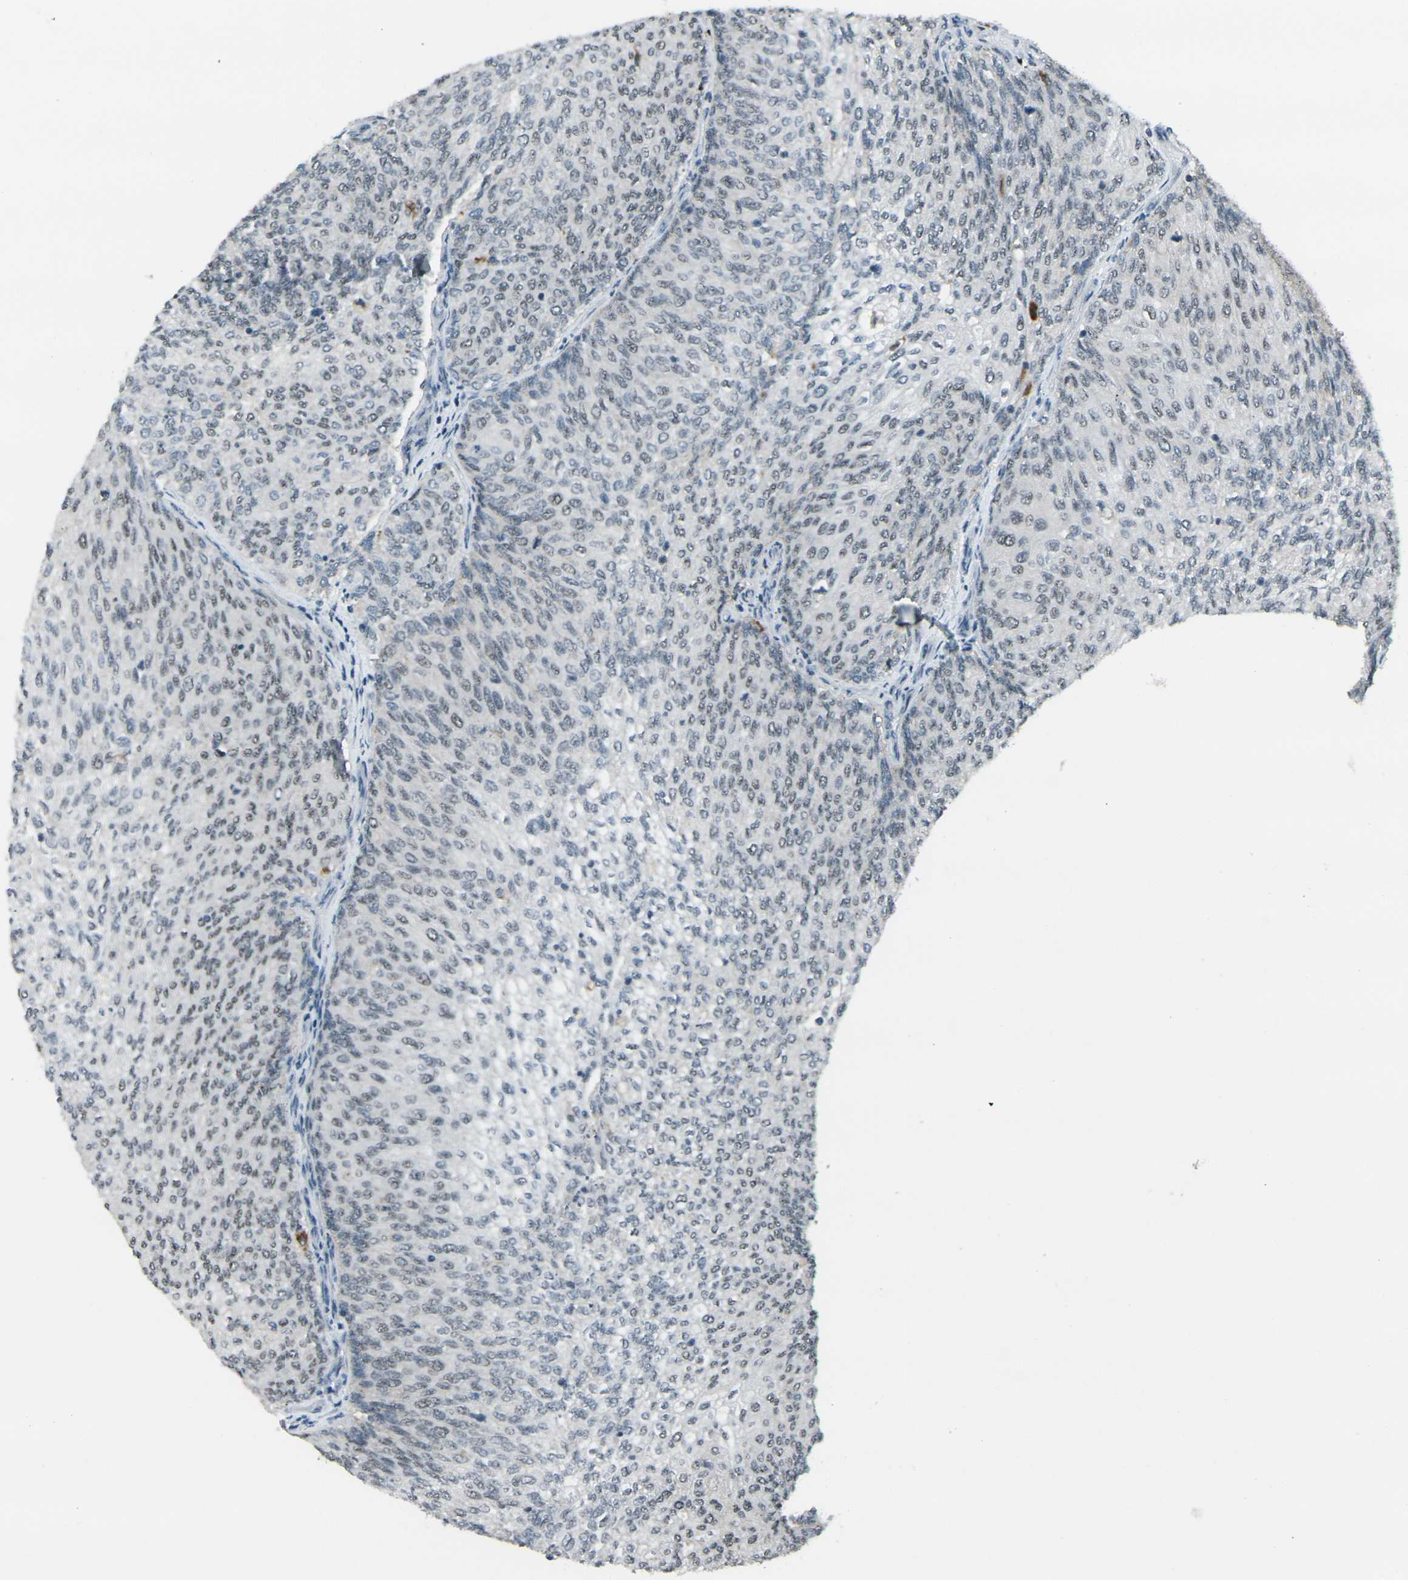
{"staining": {"intensity": "weak", "quantity": "<25%", "location": "nuclear"}, "tissue": "urothelial cancer", "cell_type": "Tumor cells", "image_type": "cancer", "snomed": [{"axis": "morphology", "description": "Urothelial carcinoma, Low grade"}, {"axis": "topography", "description": "Urinary bladder"}], "caption": "Tumor cells show no significant positivity in urothelial cancer.", "gene": "GPR19", "patient": {"sex": "female", "age": 79}}